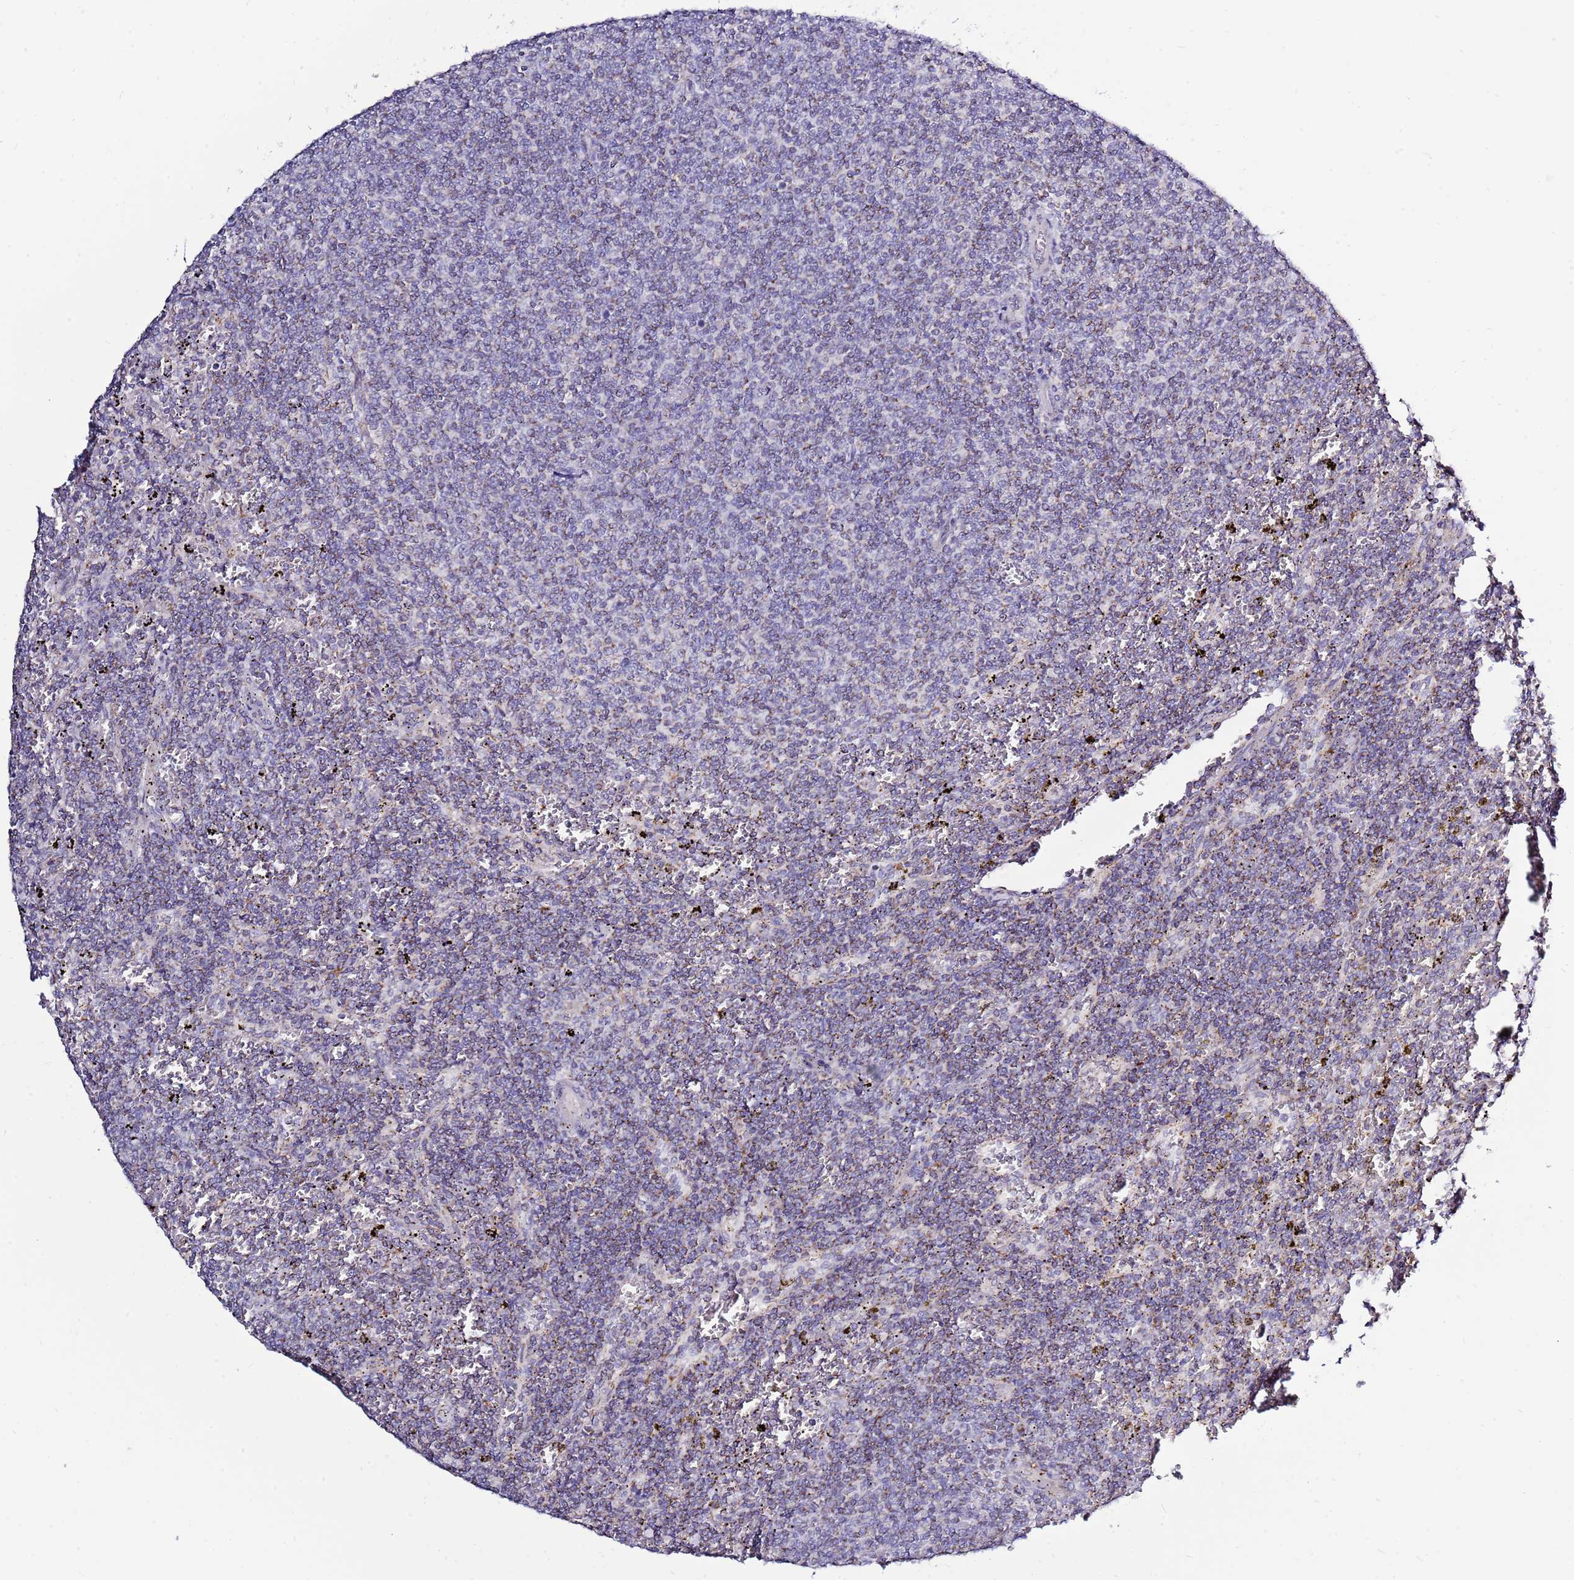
{"staining": {"intensity": "negative", "quantity": "none", "location": "none"}, "tissue": "lymphoma", "cell_type": "Tumor cells", "image_type": "cancer", "snomed": [{"axis": "morphology", "description": "Malignant lymphoma, non-Hodgkin's type, Low grade"}, {"axis": "topography", "description": "Spleen"}], "caption": "Histopathology image shows no protein expression in tumor cells of lymphoma tissue.", "gene": "IGF1R", "patient": {"sex": "female", "age": 50}}